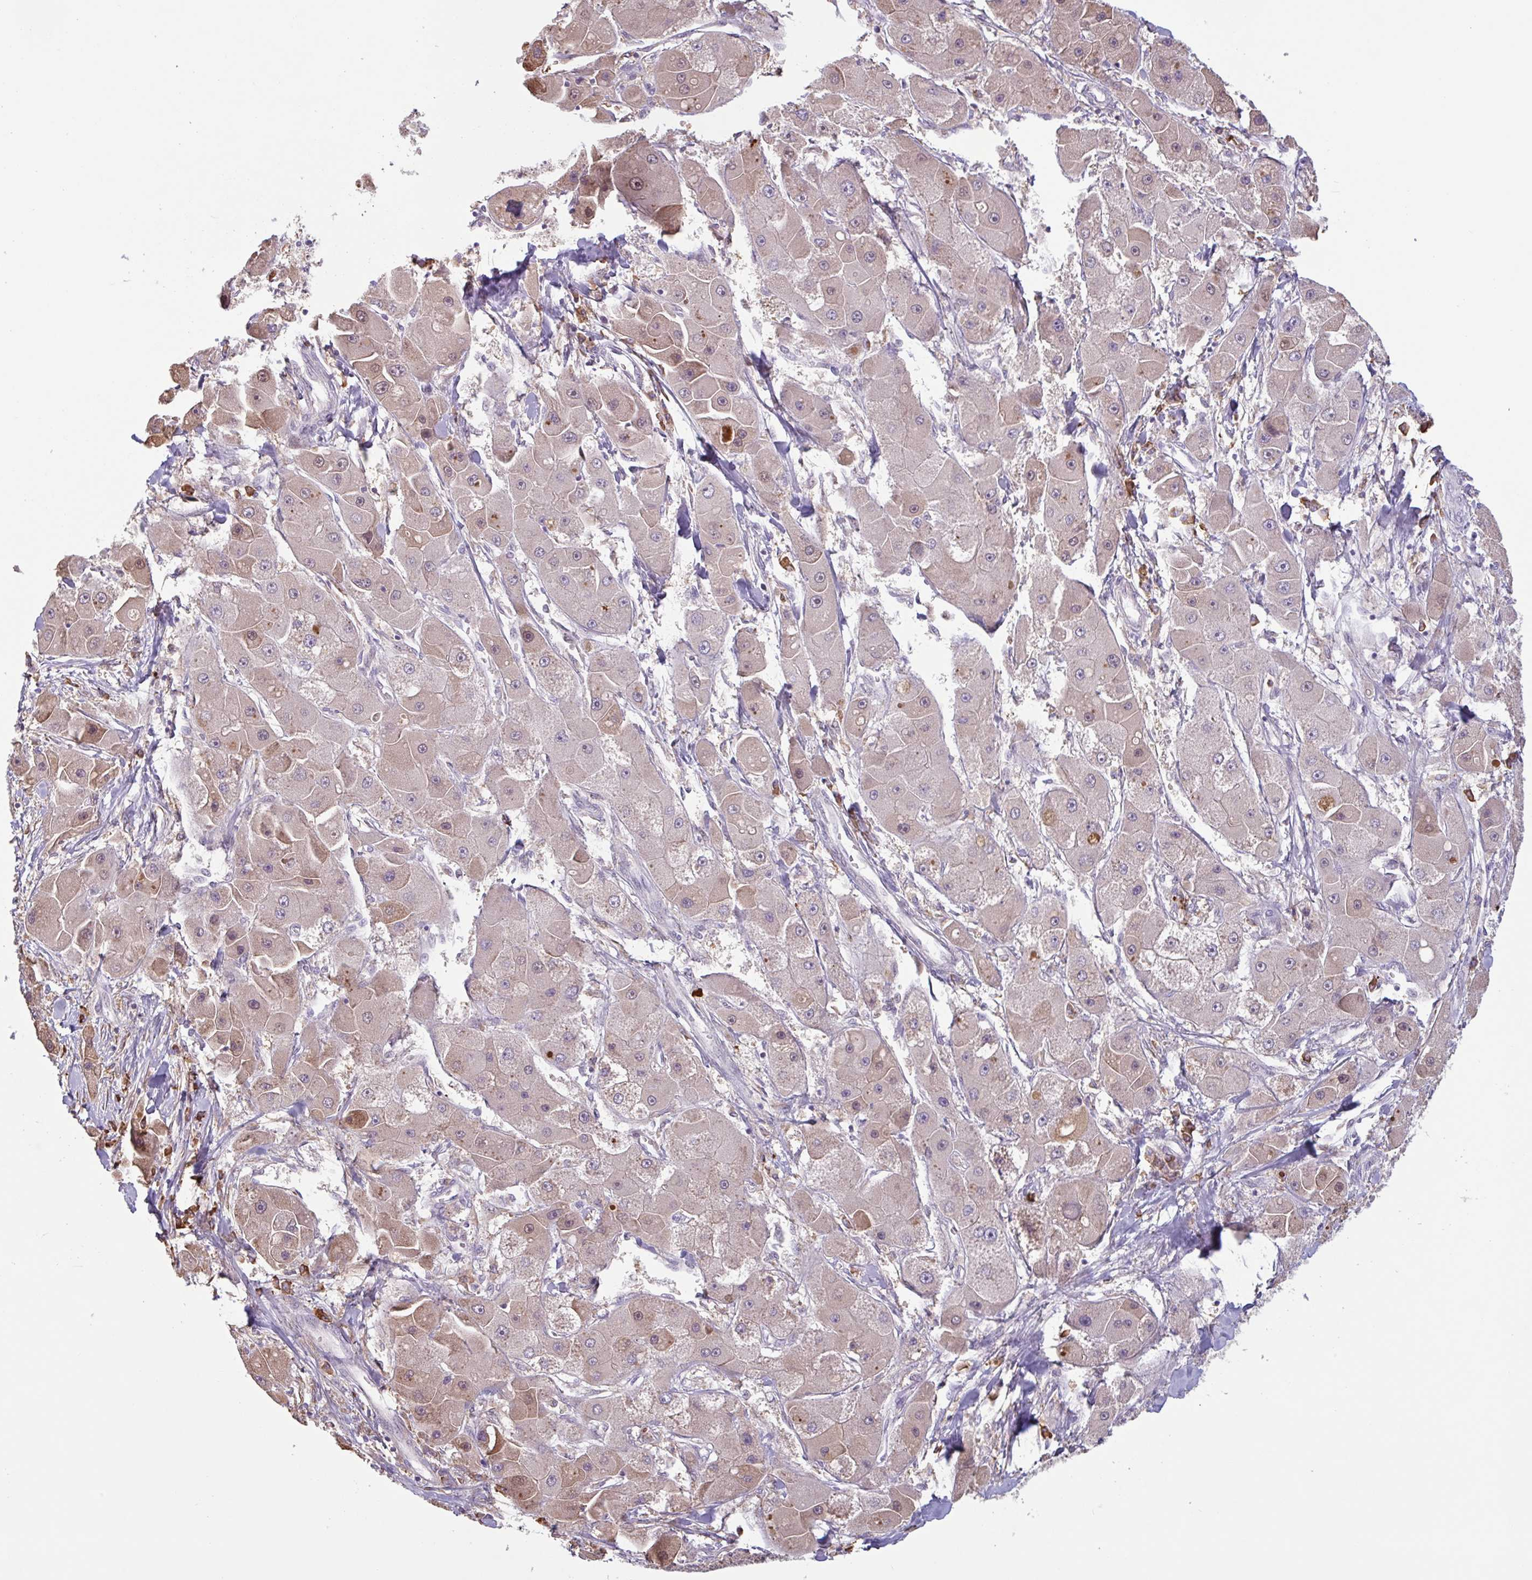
{"staining": {"intensity": "weak", "quantity": "25%-75%", "location": "cytoplasmic/membranous"}, "tissue": "liver cancer", "cell_type": "Tumor cells", "image_type": "cancer", "snomed": [{"axis": "morphology", "description": "Carcinoma, Hepatocellular, NOS"}, {"axis": "topography", "description": "Liver"}], "caption": "A low amount of weak cytoplasmic/membranous expression is identified in approximately 25%-75% of tumor cells in liver cancer tissue. The protein of interest is shown in brown color, while the nuclei are stained blue.", "gene": "TAF1D", "patient": {"sex": "male", "age": 24}}